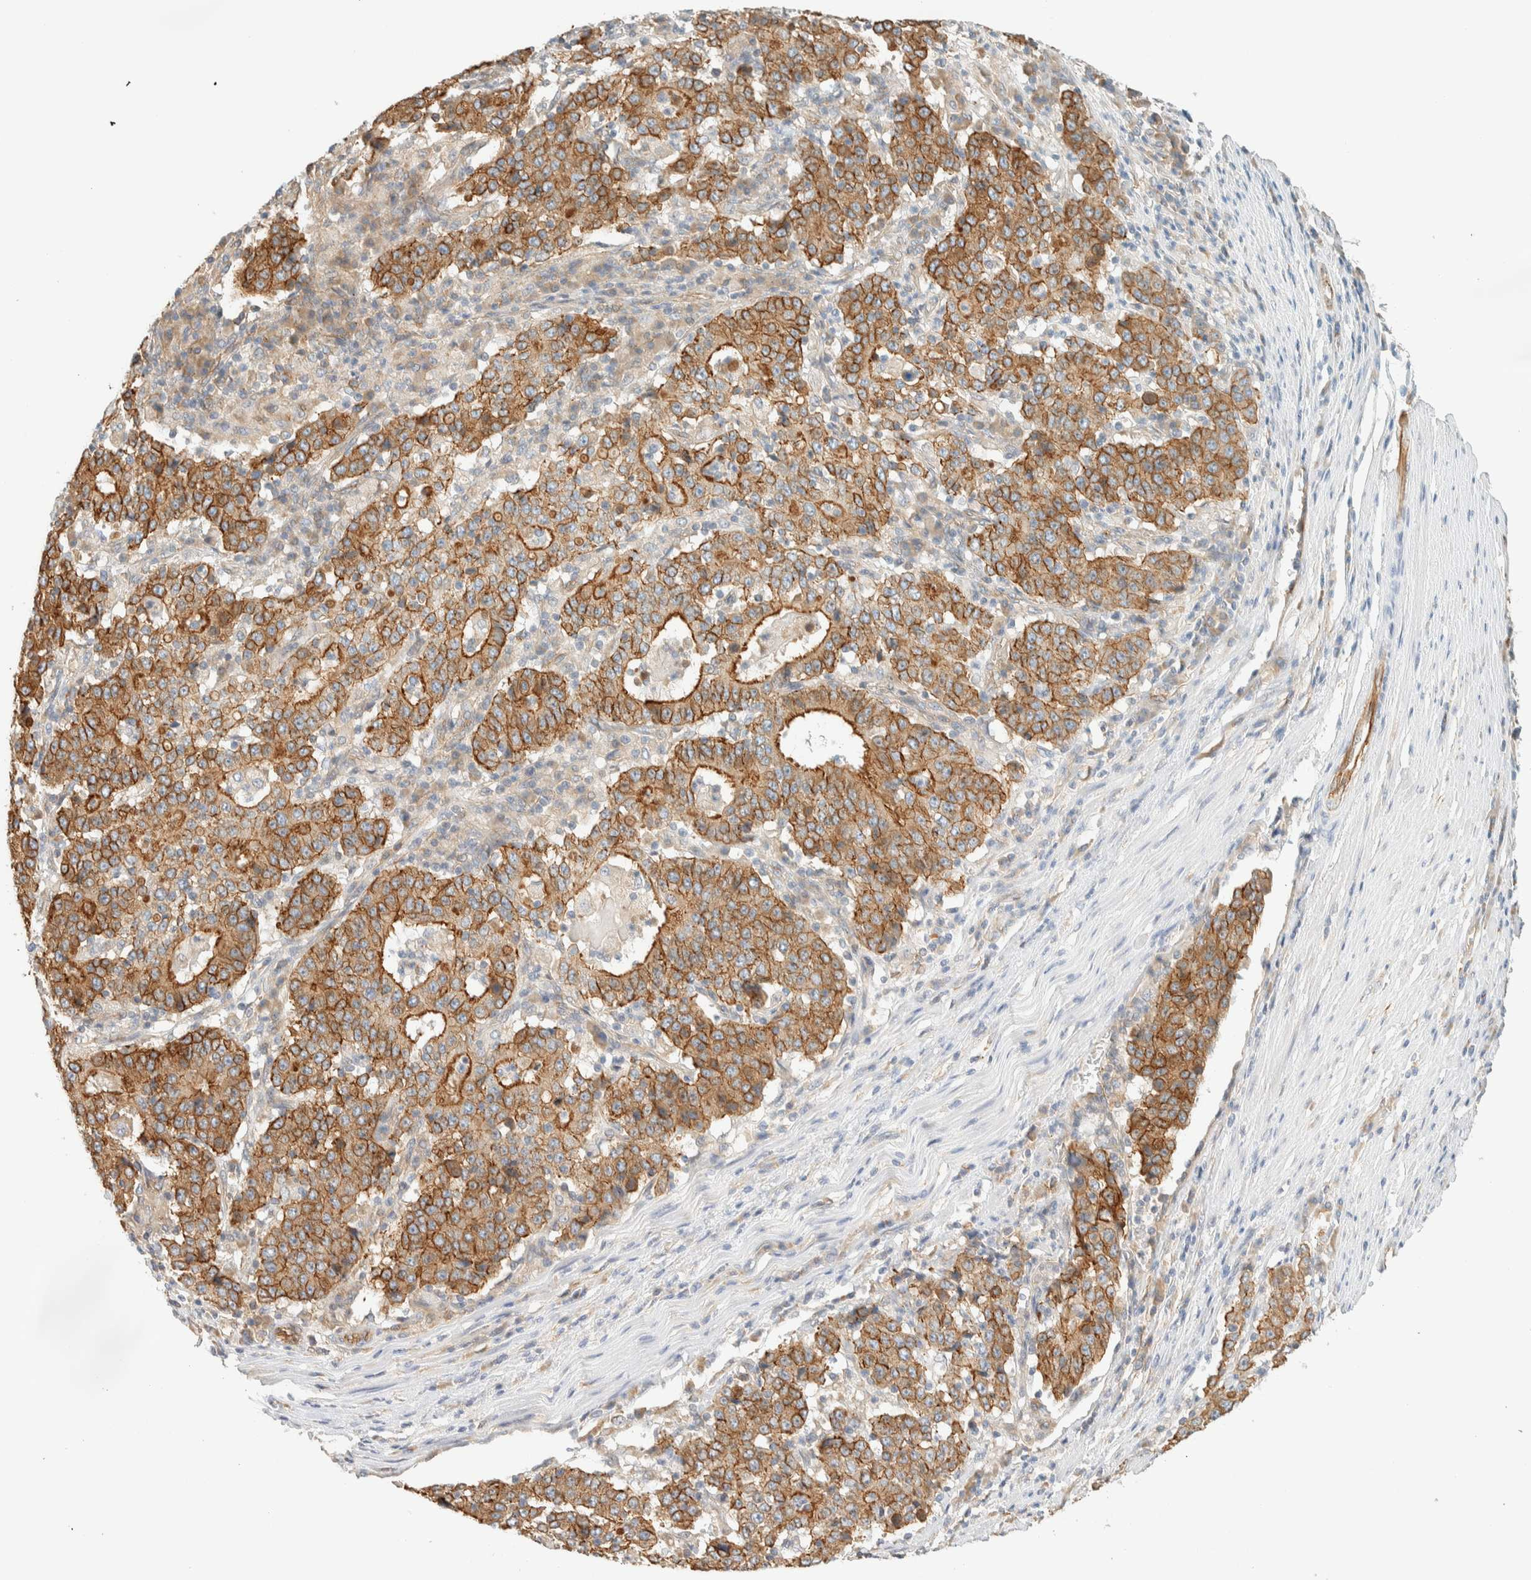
{"staining": {"intensity": "moderate", "quantity": ">75%", "location": "cytoplasmic/membranous"}, "tissue": "stomach cancer", "cell_type": "Tumor cells", "image_type": "cancer", "snomed": [{"axis": "morphology", "description": "Adenocarcinoma, NOS"}, {"axis": "topography", "description": "Stomach"}], "caption": "Immunohistochemical staining of stomach adenocarcinoma reveals medium levels of moderate cytoplasmic/membranous protein expression in approximately >75% of tumor cells.", "gene": "LIMA1", "patient": {"sex": "male", "age": 59}}